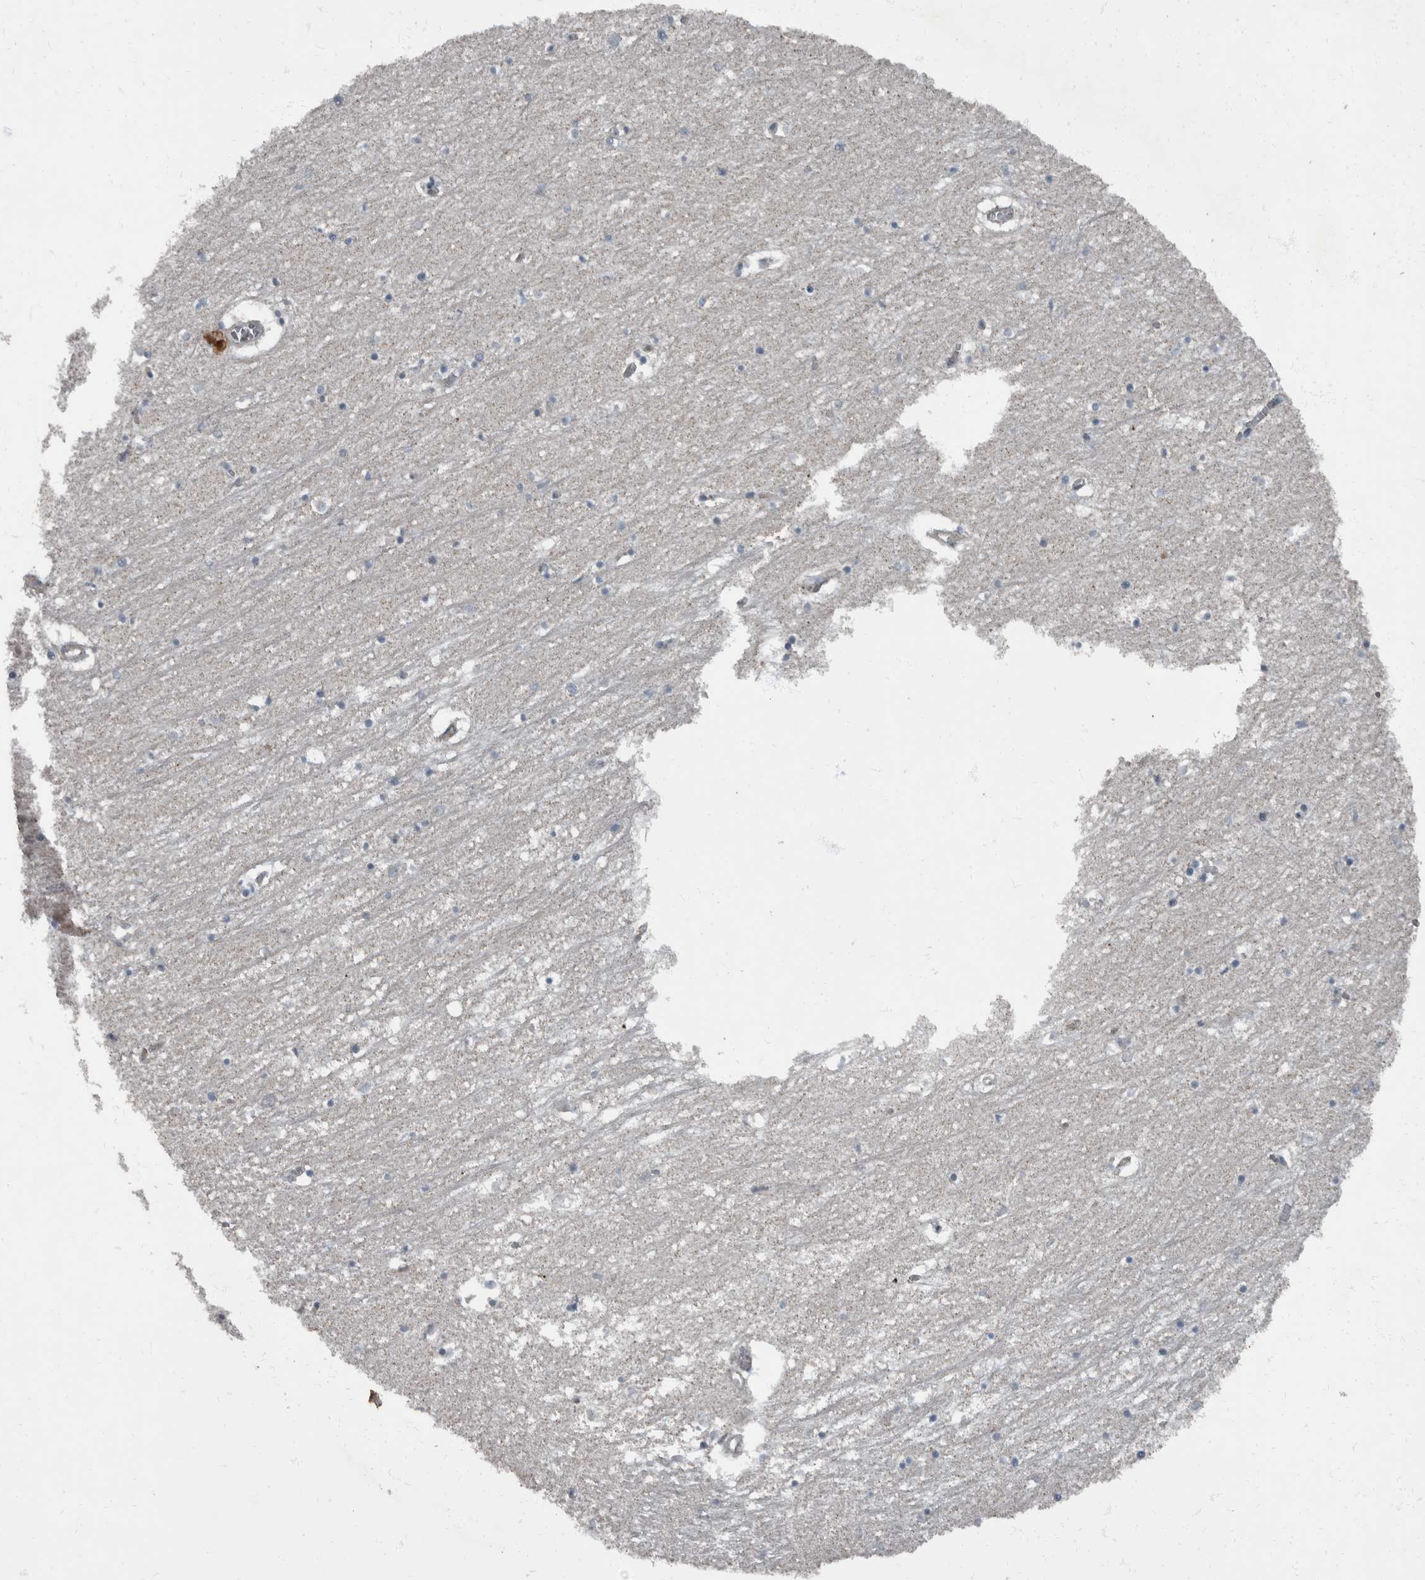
{"staining": {"intensity": "weak", "quantity": "<25%", "location": "cytoplasmic/membranous"}, "tissue": "hippocampus", "cell_type": "Glial cells", "image_type": "normal", "snomed": [{"axis": "morphology", "description": "Normal tissue, NOS"}, {"axis": "topography", "description": "Hippocampus"}], "caption": "High power microscopy micrograph of an immunohistochemistry (IHC) histopathology image of unremarkable hippocampus, revealing no significant expression in glial cells.", "gene": "RABGGTB", "patient": {"sex": "male", "age": 70}}